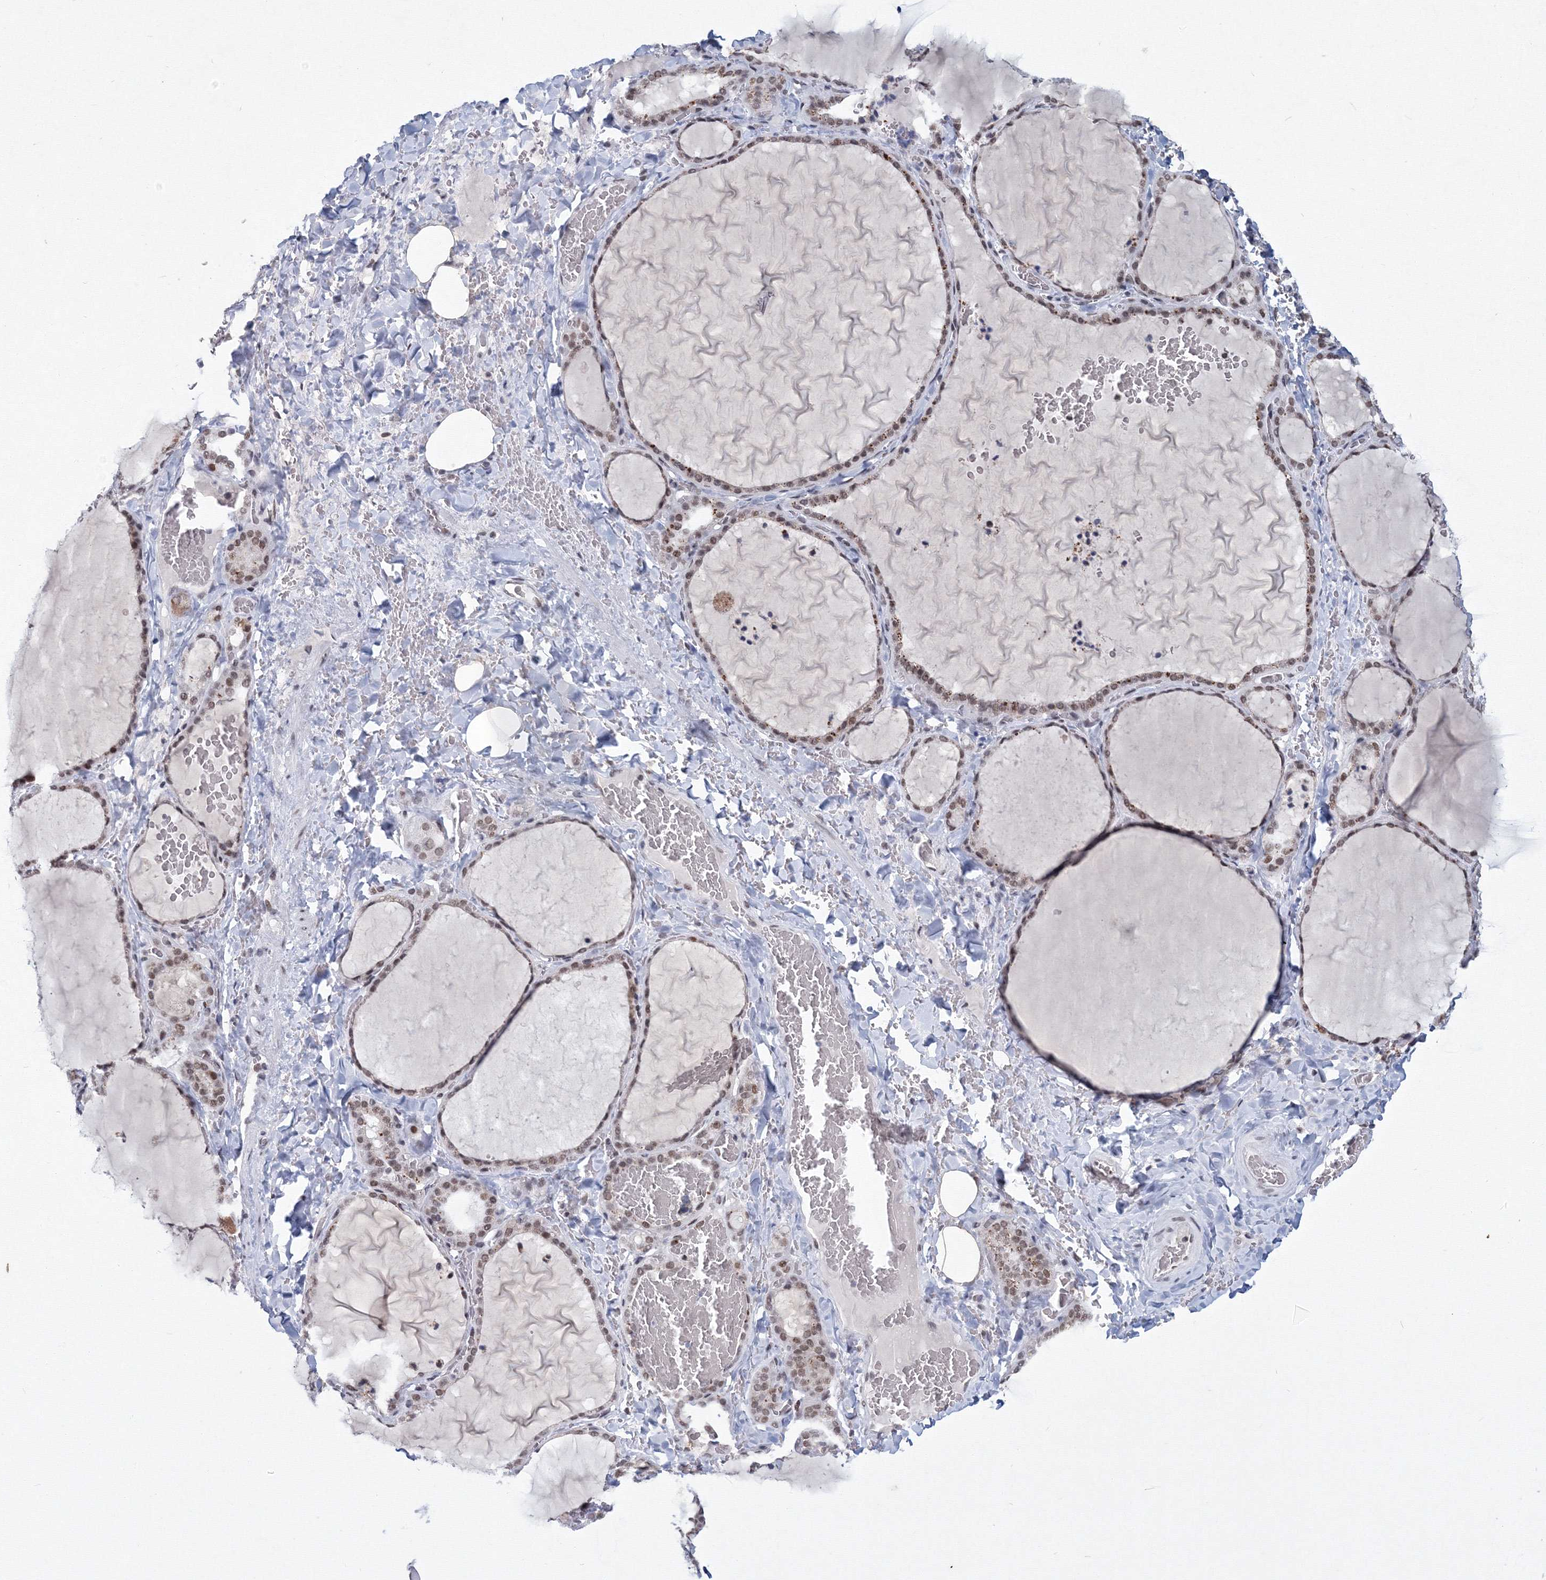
{"staining": {"intensity": "moderate", "quantity": ">75%", "location": "nuclear"}, "tissue": "thyroid gland", "cell_type": "Glandular cells", "image_type": "normal", "snomed": [{"axis": "morphology", "description": "Normal tissue, NOS"}, {"axis": "topography", "description": "Thyroid gland"}], "caption": "Glandular cells exhibit medium levels of moderate nuclear positivity in approximately >75% of cells in unremarkable human thyroid gland.", "gene": "SF3B6", "patient": {"sex": "female", "age": 22}}